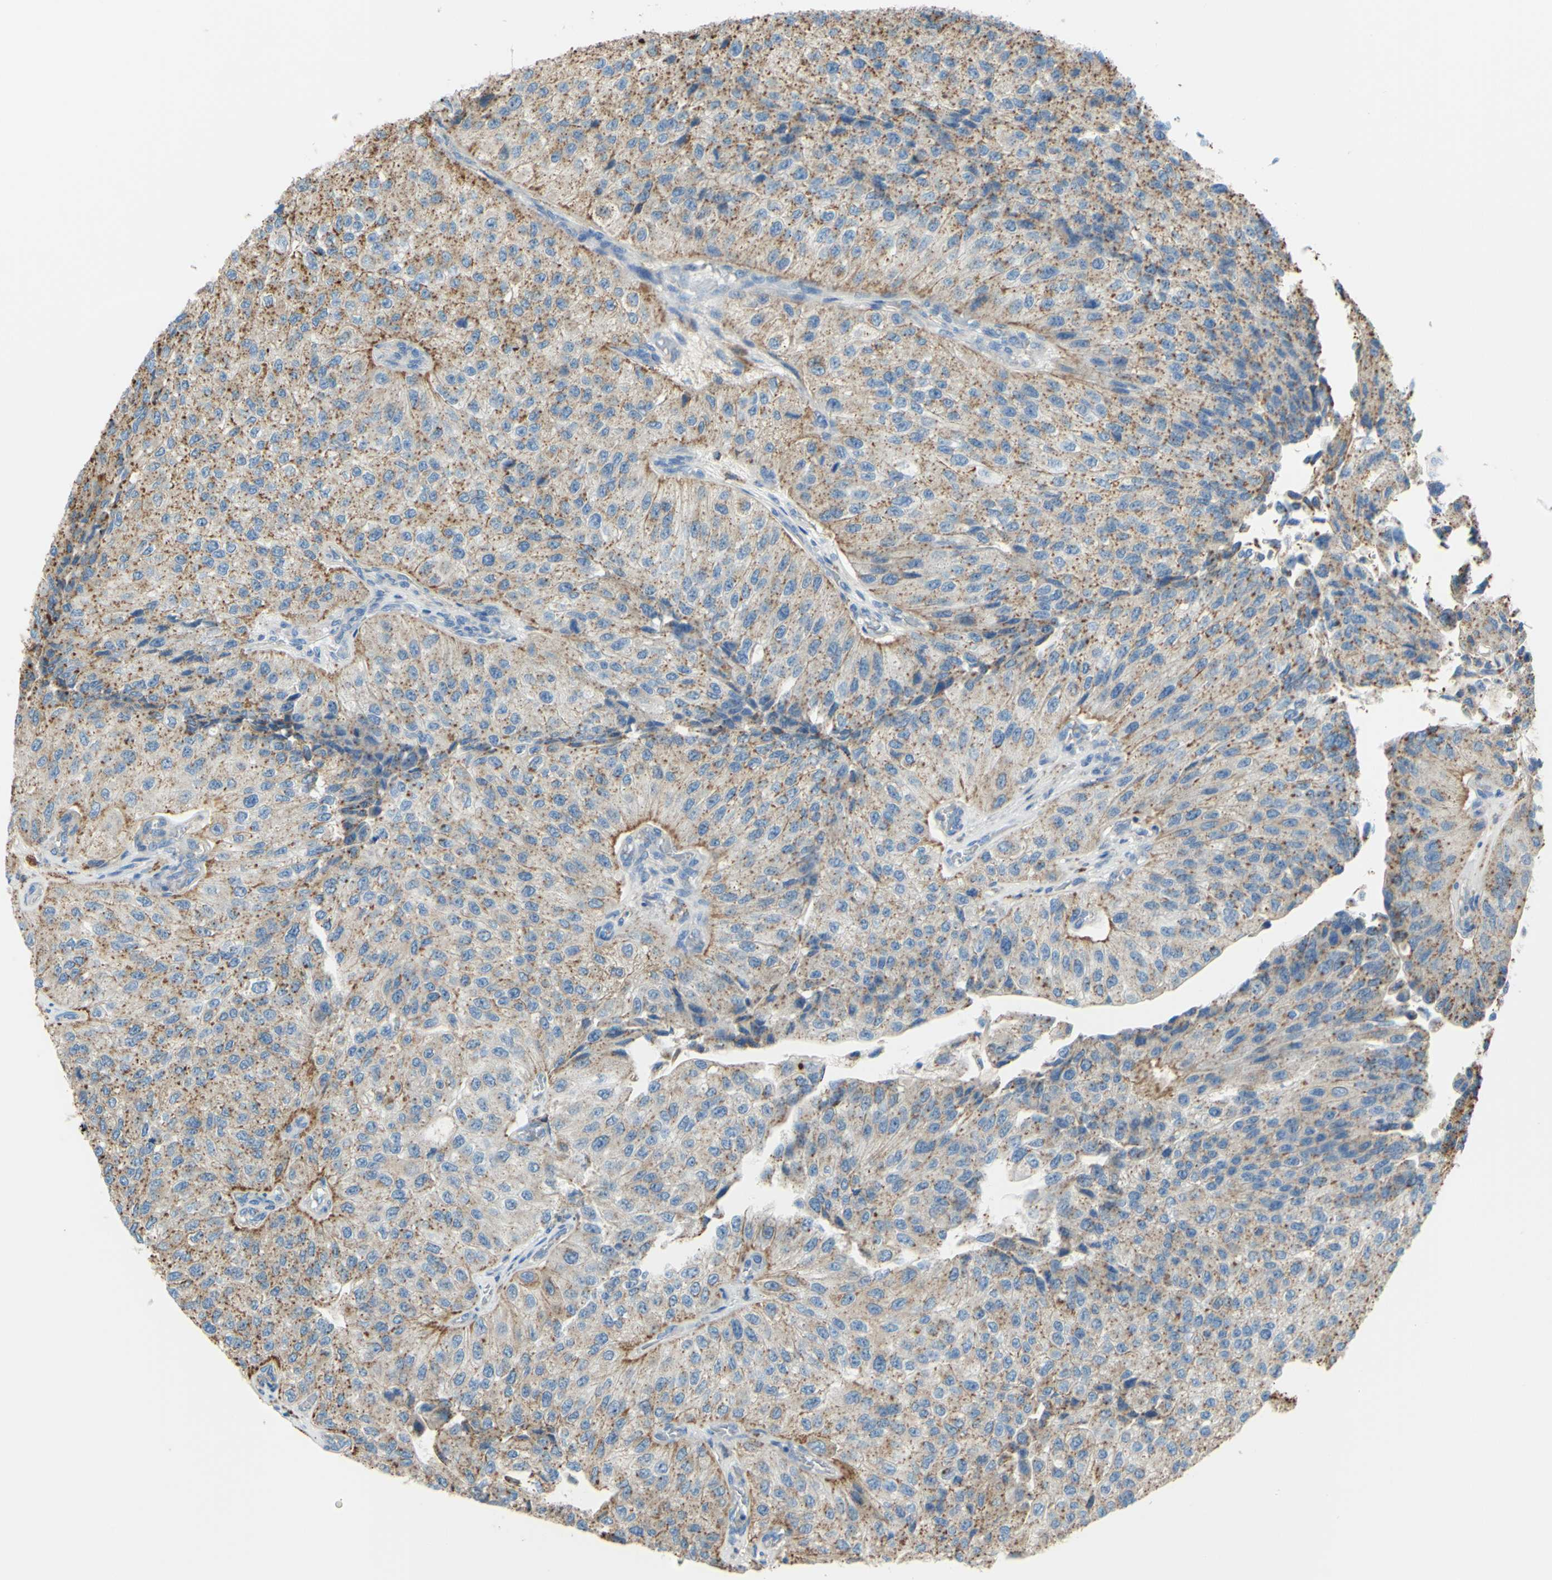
{"staining": {"intensity": "moderate", "quantity": ">75%", "location": "cytoplasmic/membranous"}, "tissue": "urothelial cancer", "cell_type": "Tumor cells", "image_type": "cancer", "snomed": [{"axis": "morphology", "description": "Urothelial carcinoma, High grade"}, {"axis": "topography", "description": "Kidney"}, {"axis": "topography", "description": "Urinary bladder"}], "caption": "Brown immunohistochemical staining in urothelial cancer exhibits moderate cytoplasmic/membranous positivity in approximately >75% of tumor cells. (brown staining indicates protein expression, while blue staining denotes nuclei).", "gene": "CTSD", "patient": {"sex": "male", "age": 77}}